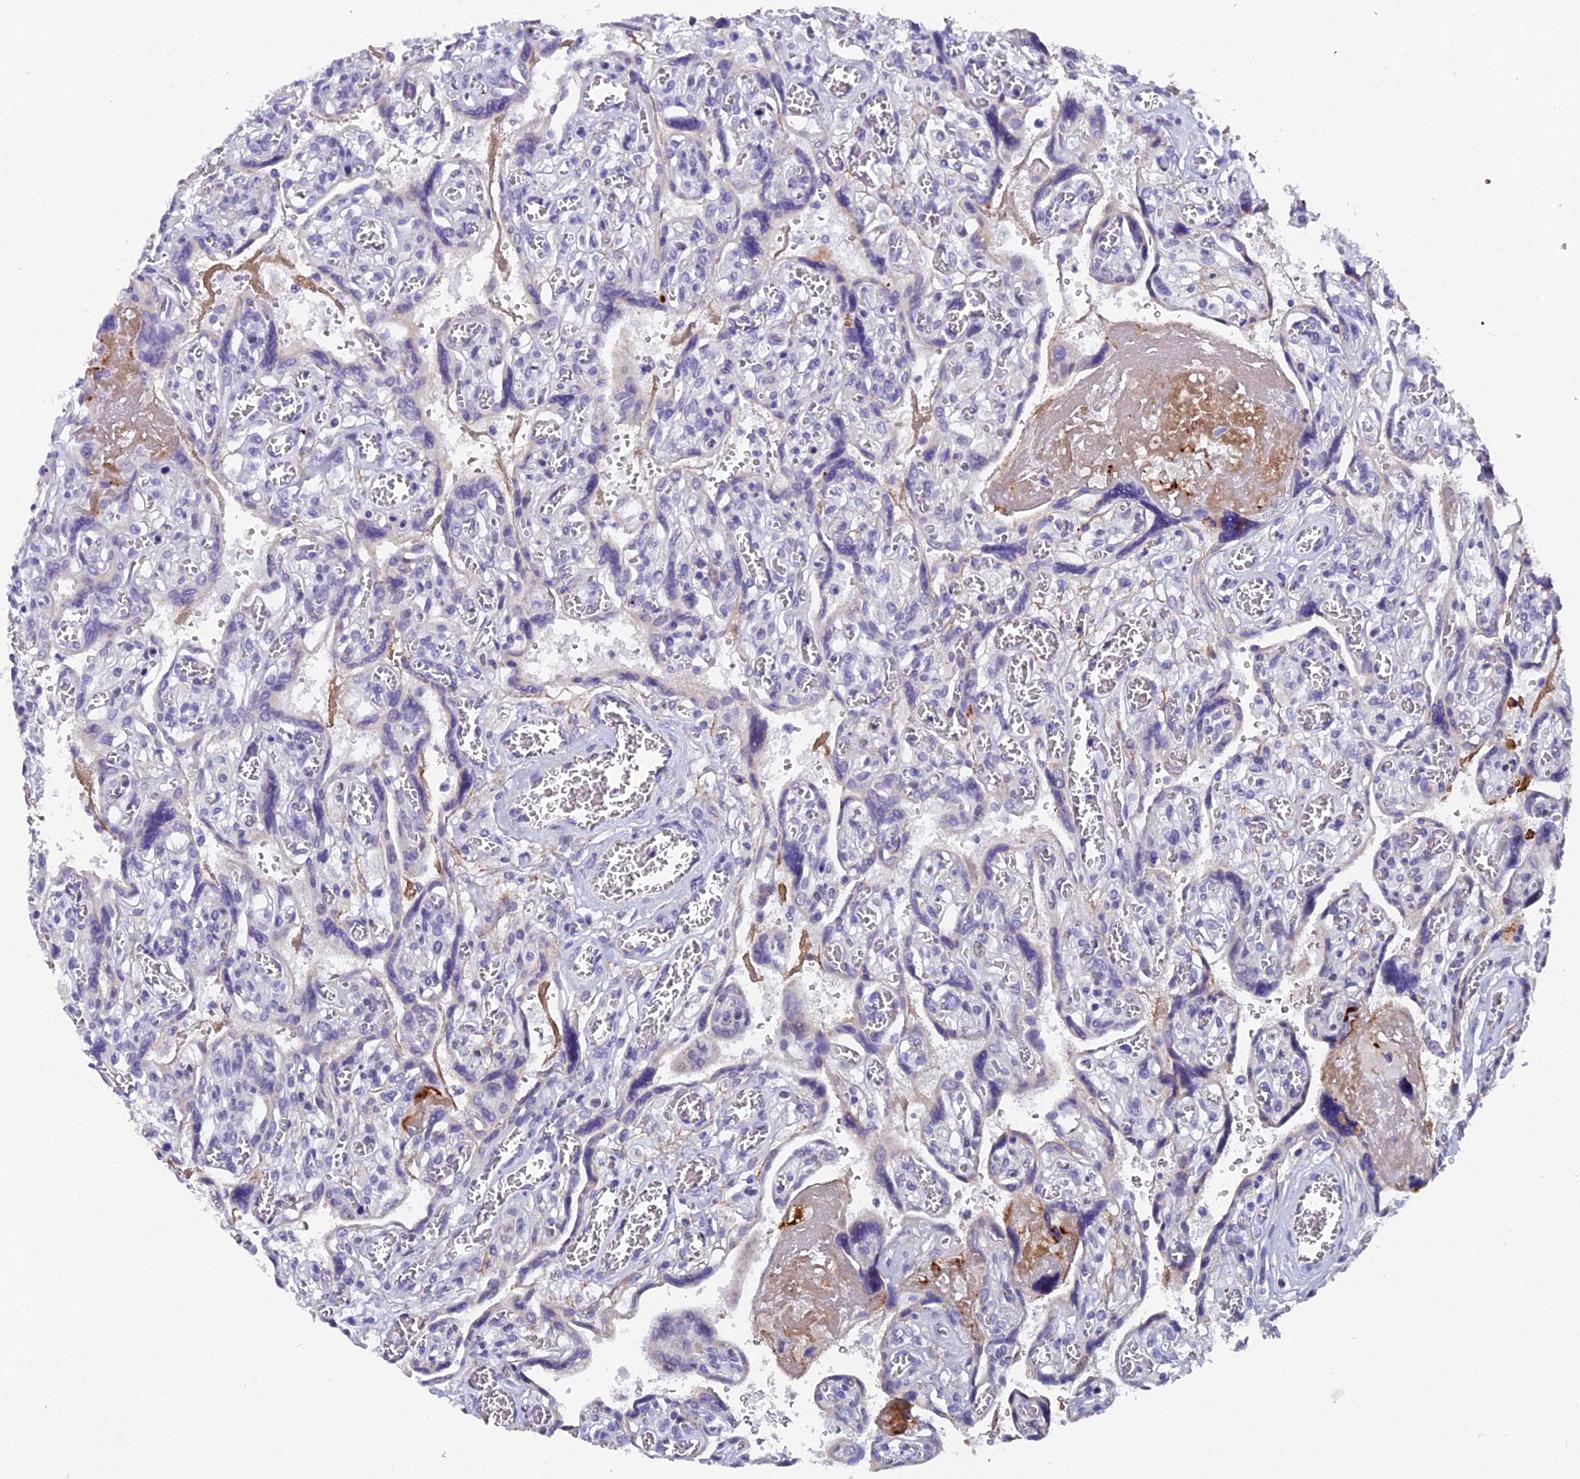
{"staining": {"intensity": "negative", "quantity": "none", "location": "none"}, "tissue": "placenta", "cell_type": "Decidual cells", "image_type": "normal", "snomed": [{"axis": "morphology", "description": "Normal tissue, NOS"}, {"axis": "topography", "description": "Placenta"}], "caption": "Immunohistochemistry (IHC) of normal human placenta exhibits no expression in decidual cells.", "gene": "XKR9", "patient": {"sex": "female", "age": 39}}